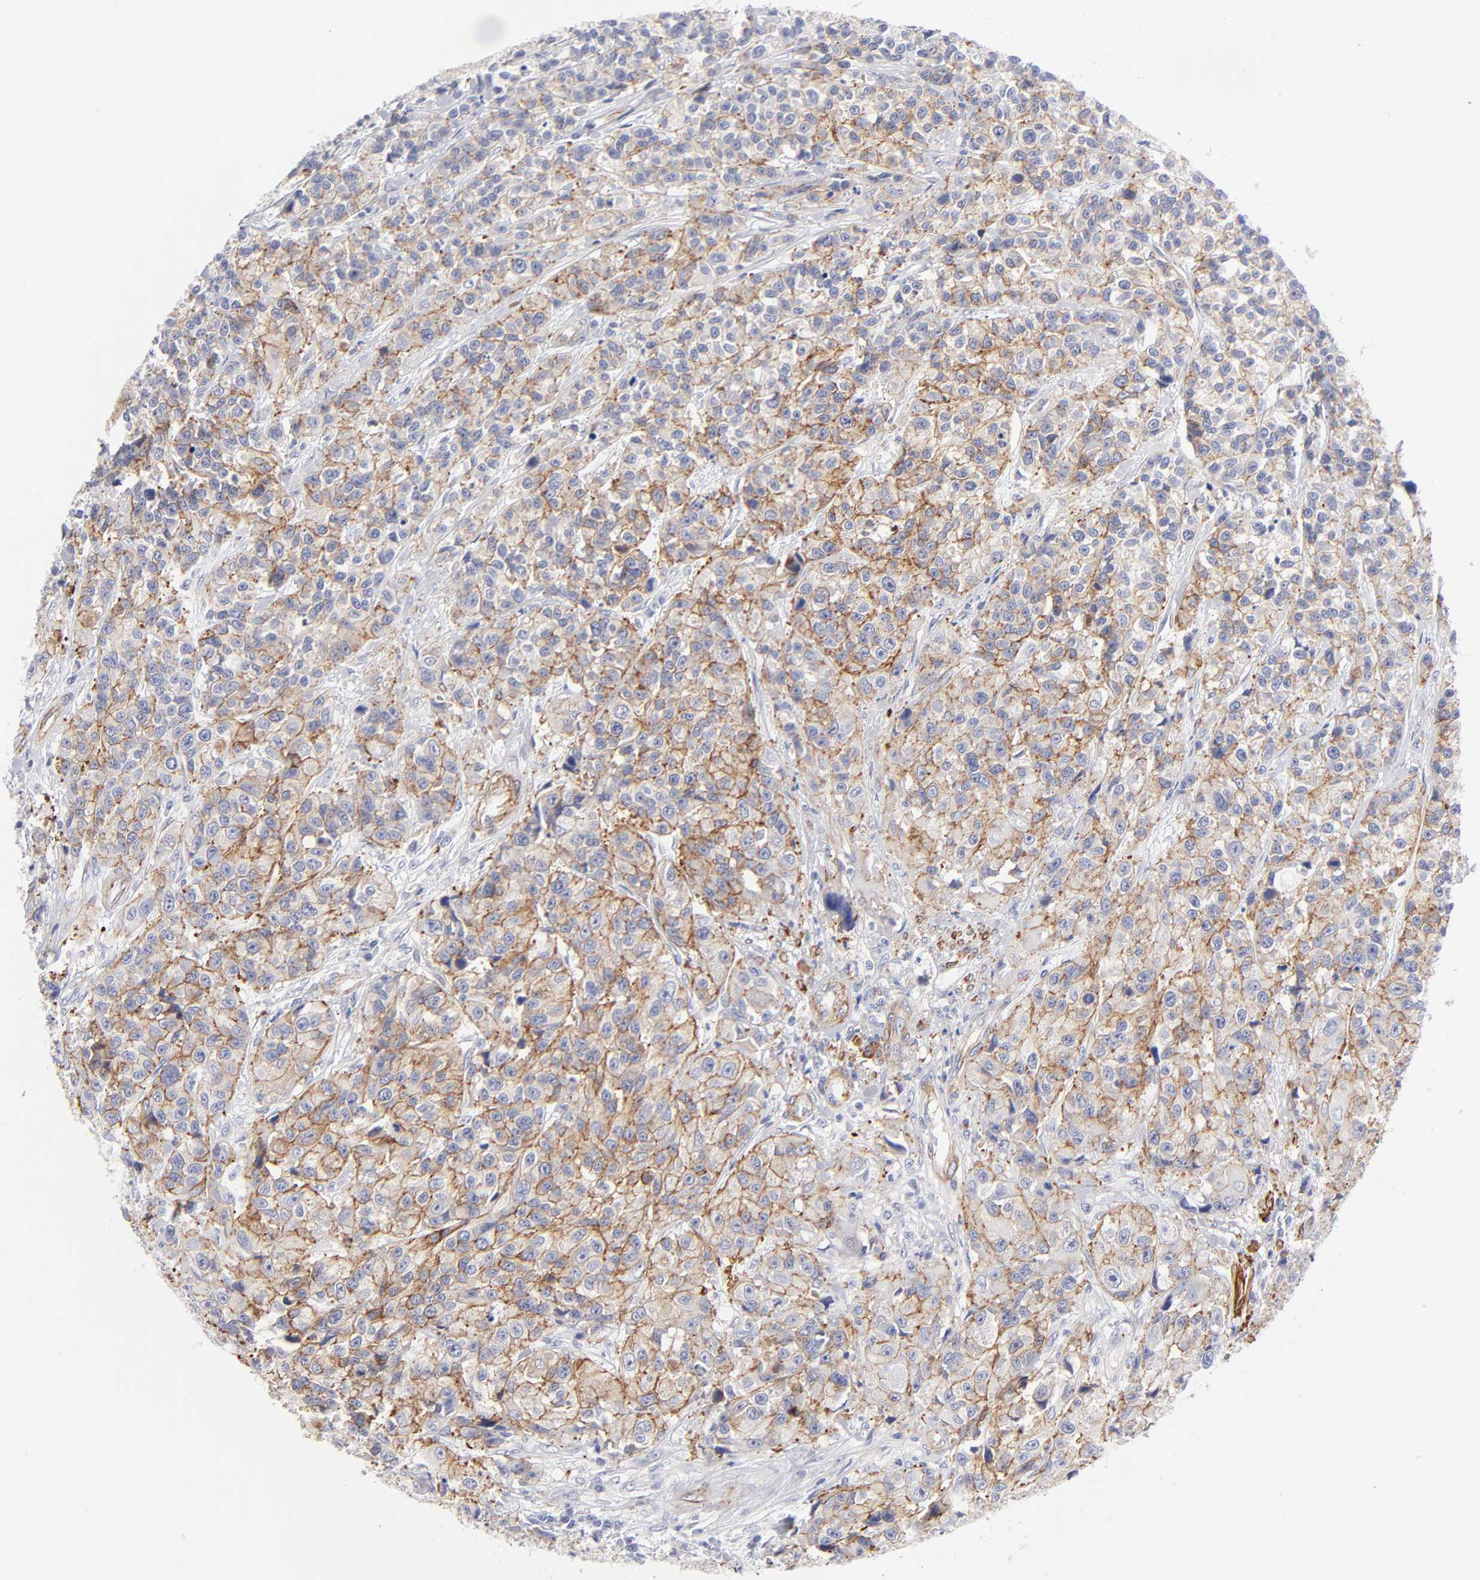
{"staining": {"intensity": "weak", "quantity": ">75%", "location": "cytoplasmic/membranous"}, "tissue": "urothelial cancer", "cell_type": "Tumor cells", "image_type": "cancer", "snomed": [{"axis": "morphology", "description": "Urothelial carcinoma, High grade"}, {"axis": "topography", "description": "Urinary bladder"}], "caption": "Weak cytoplasmic/membranous protein positivity is identified in about >75% of tumor cells in urothelial cancer.", "gene": "ACTA2", "patient": {"sex": "female", "age": 81}}